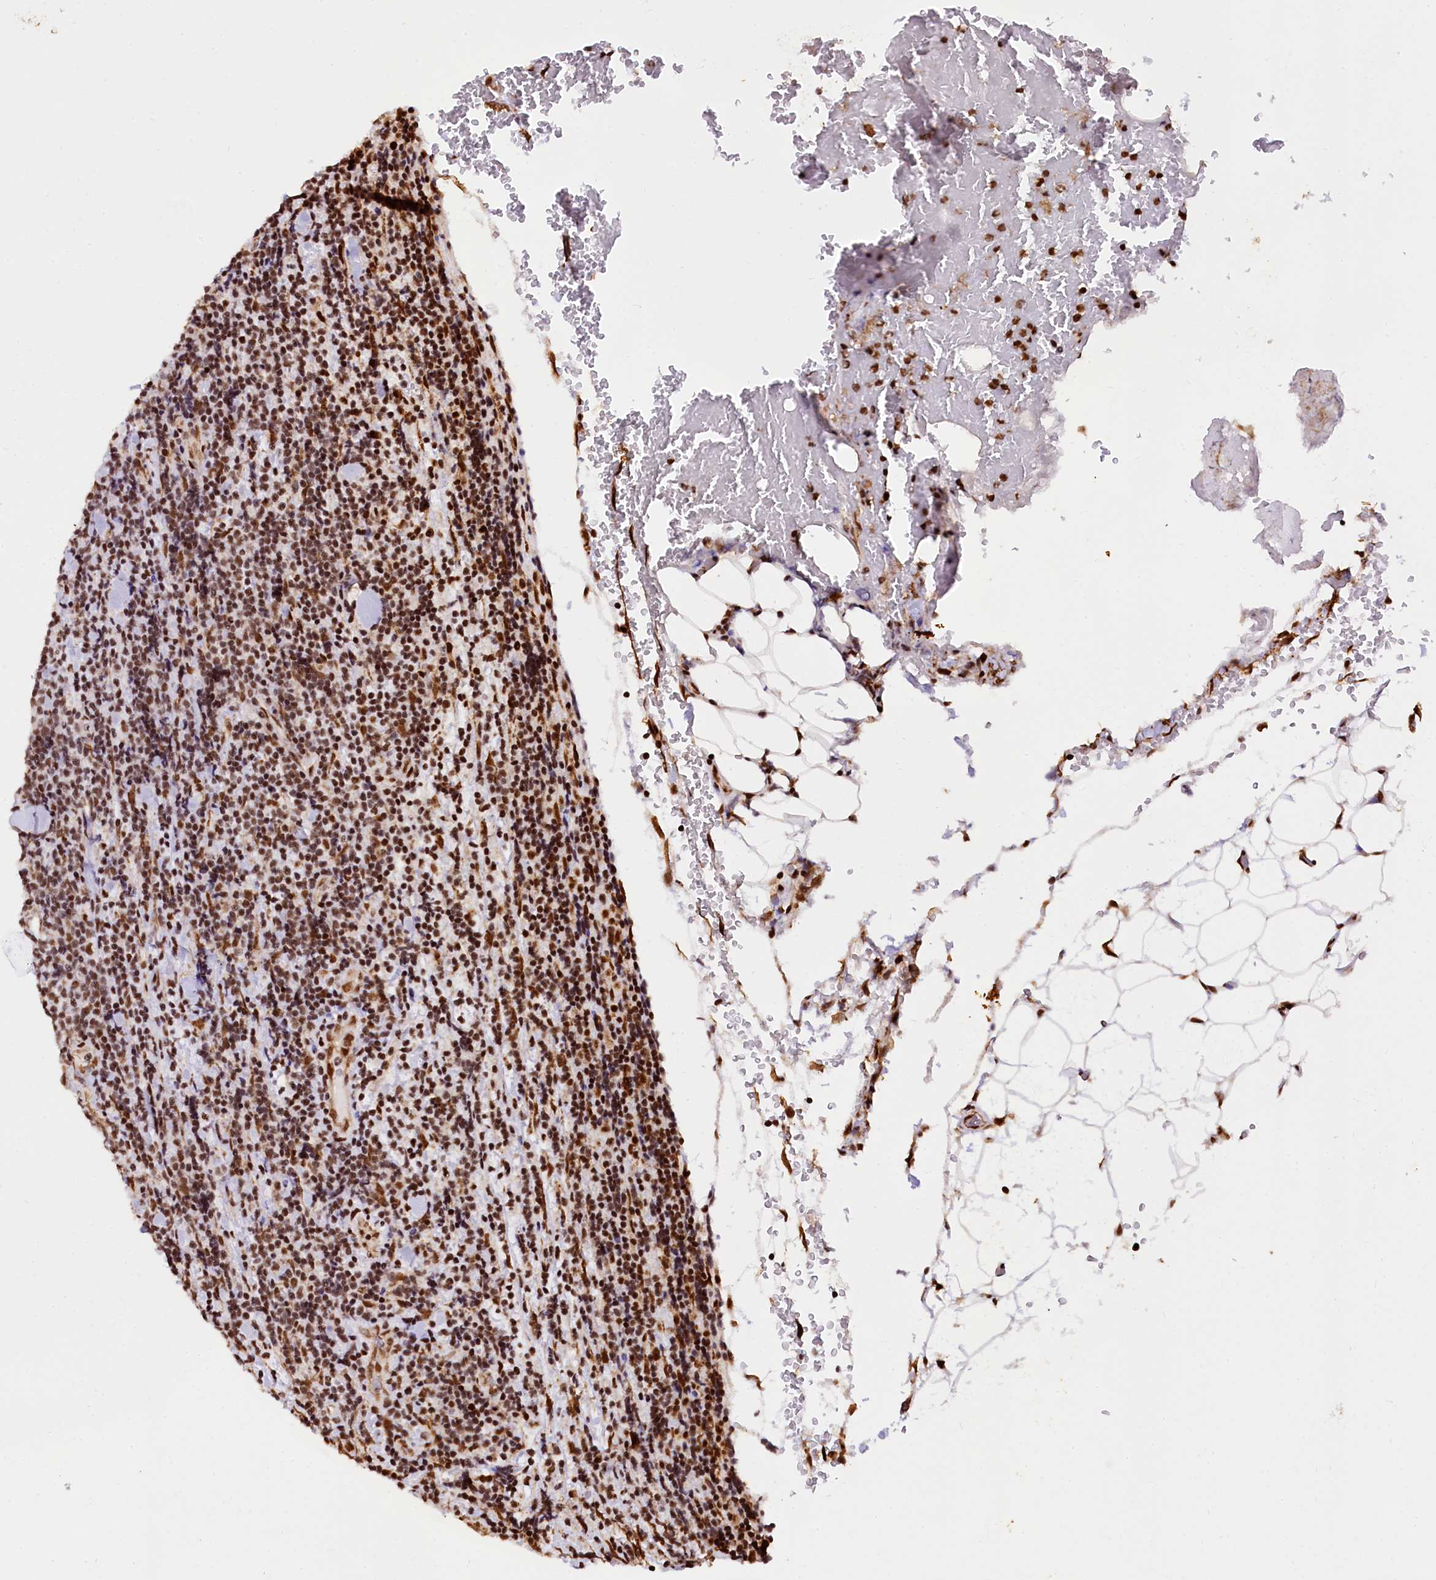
{"staining": {"intensity": "moderate", "quantity": ">75%", "location": "nuclear"}, "tissue": "lymphoma", "cell_type": "Tumor cells", "image_type": "cancer", "snomed": [{"axis": "morphology", "description": "Malignant lymphoma, non-Hodgkin's type, Low grade"}, {"axis": "topography", "description": "Lymph node"}], "caption": "A medium amount of moderate nuclear expression is seen in approximately >75% of tumor cells in low-grade malignant lymphoma, non-Hodgkin's type tissue. (brown staining indicates protein expression, while blue staining denotes nuclei).", "gene": "PDS5B", "patient": {"sex": "male", "age": 66}}